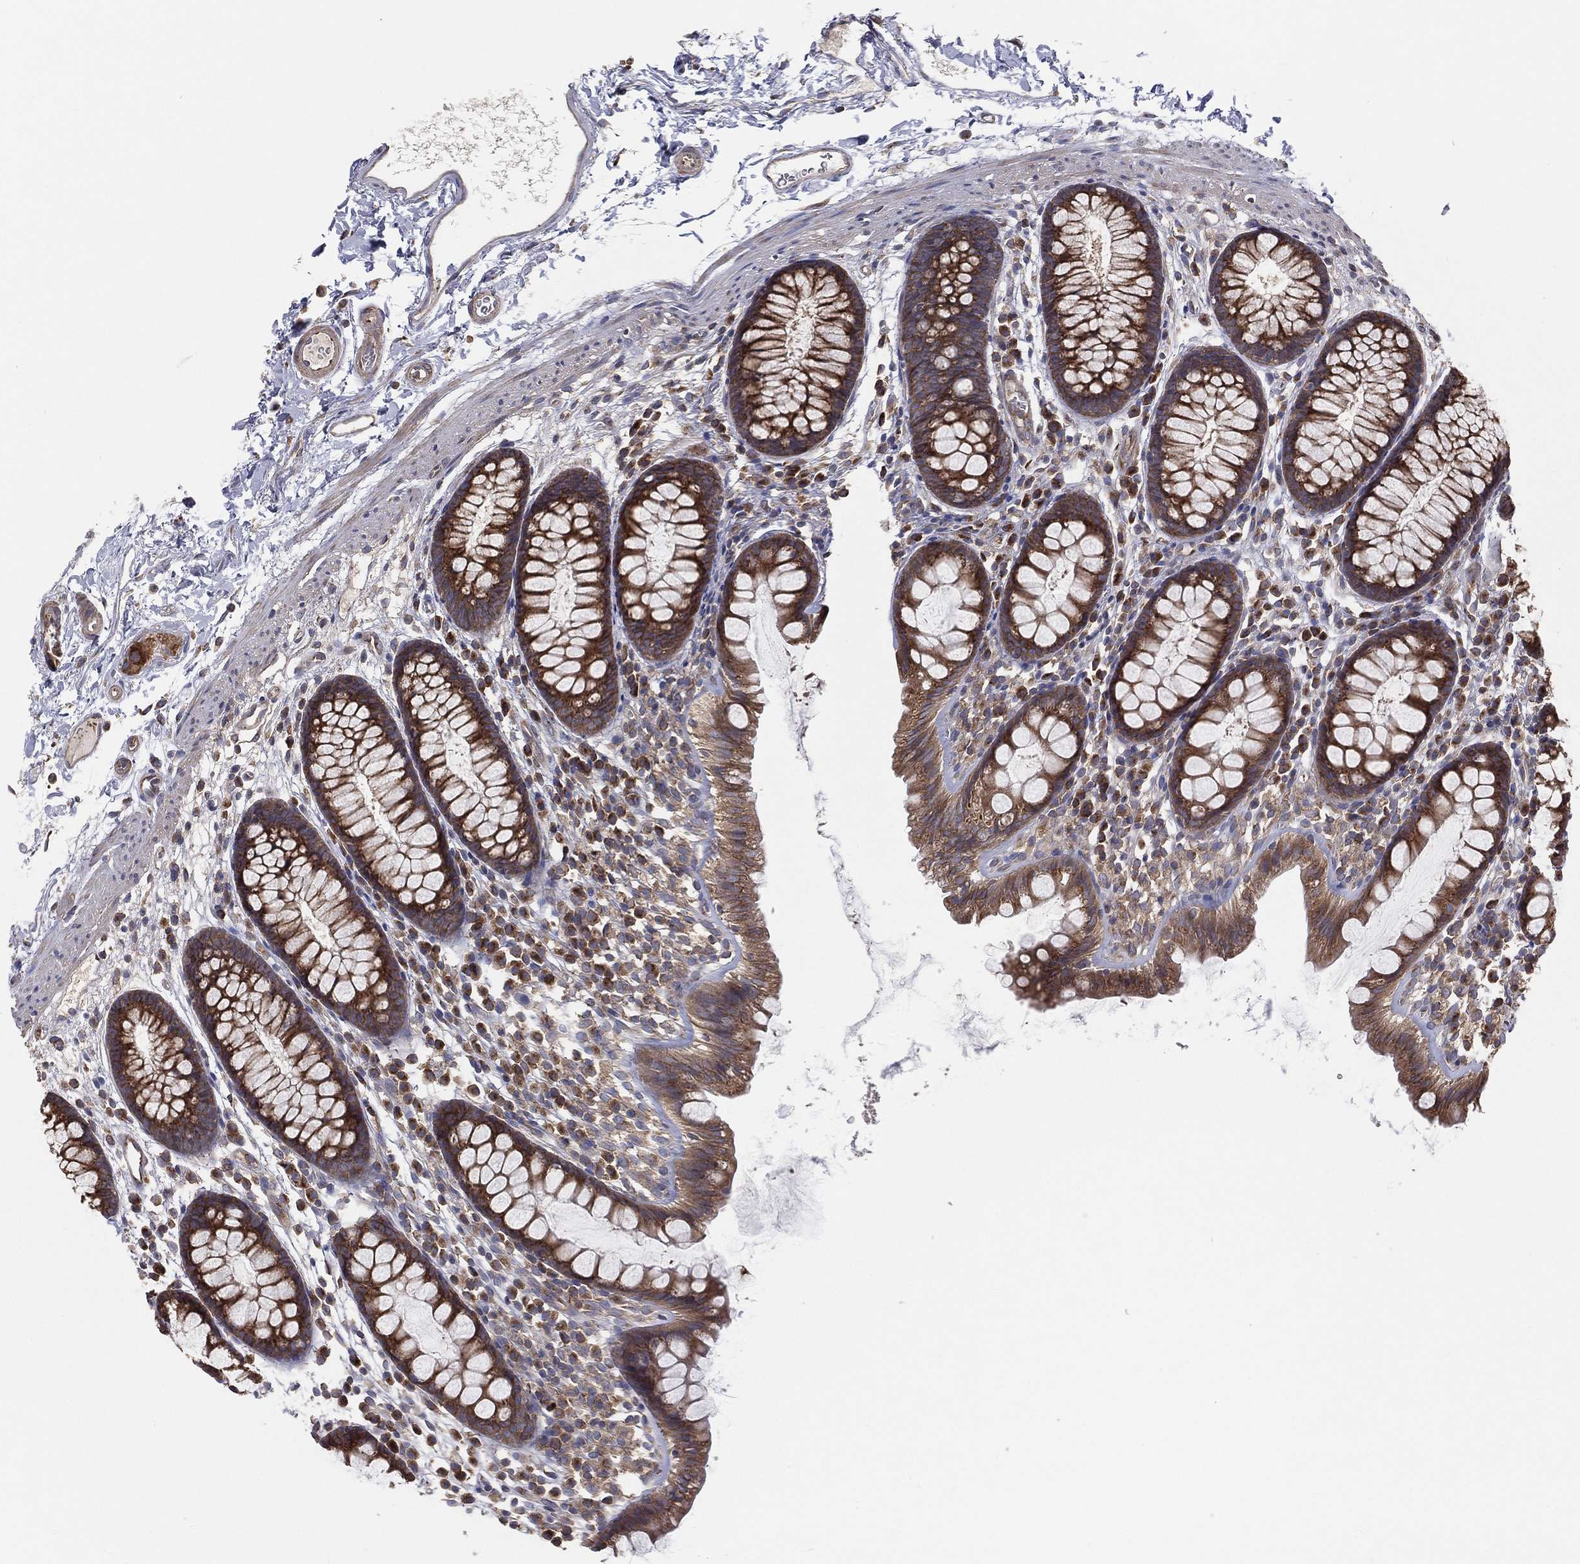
{"staining": {"intensity": "negative", "quantity": "none", "location": "none"}, "tissue": "colon", "cell_type": "Endothelial cells", "image_type": "normal", "snomed": [{"axis": "morphology", "description": "Normal tissue, NOS"}, {"axis": "topography", "description": "Colon"}], "caption": "Immunohistochemical staining of benign human colon shows no significant staining in endothelial cells.", "gene": "EIF2B5", "patient": {"sex": "male", "age": 76}}